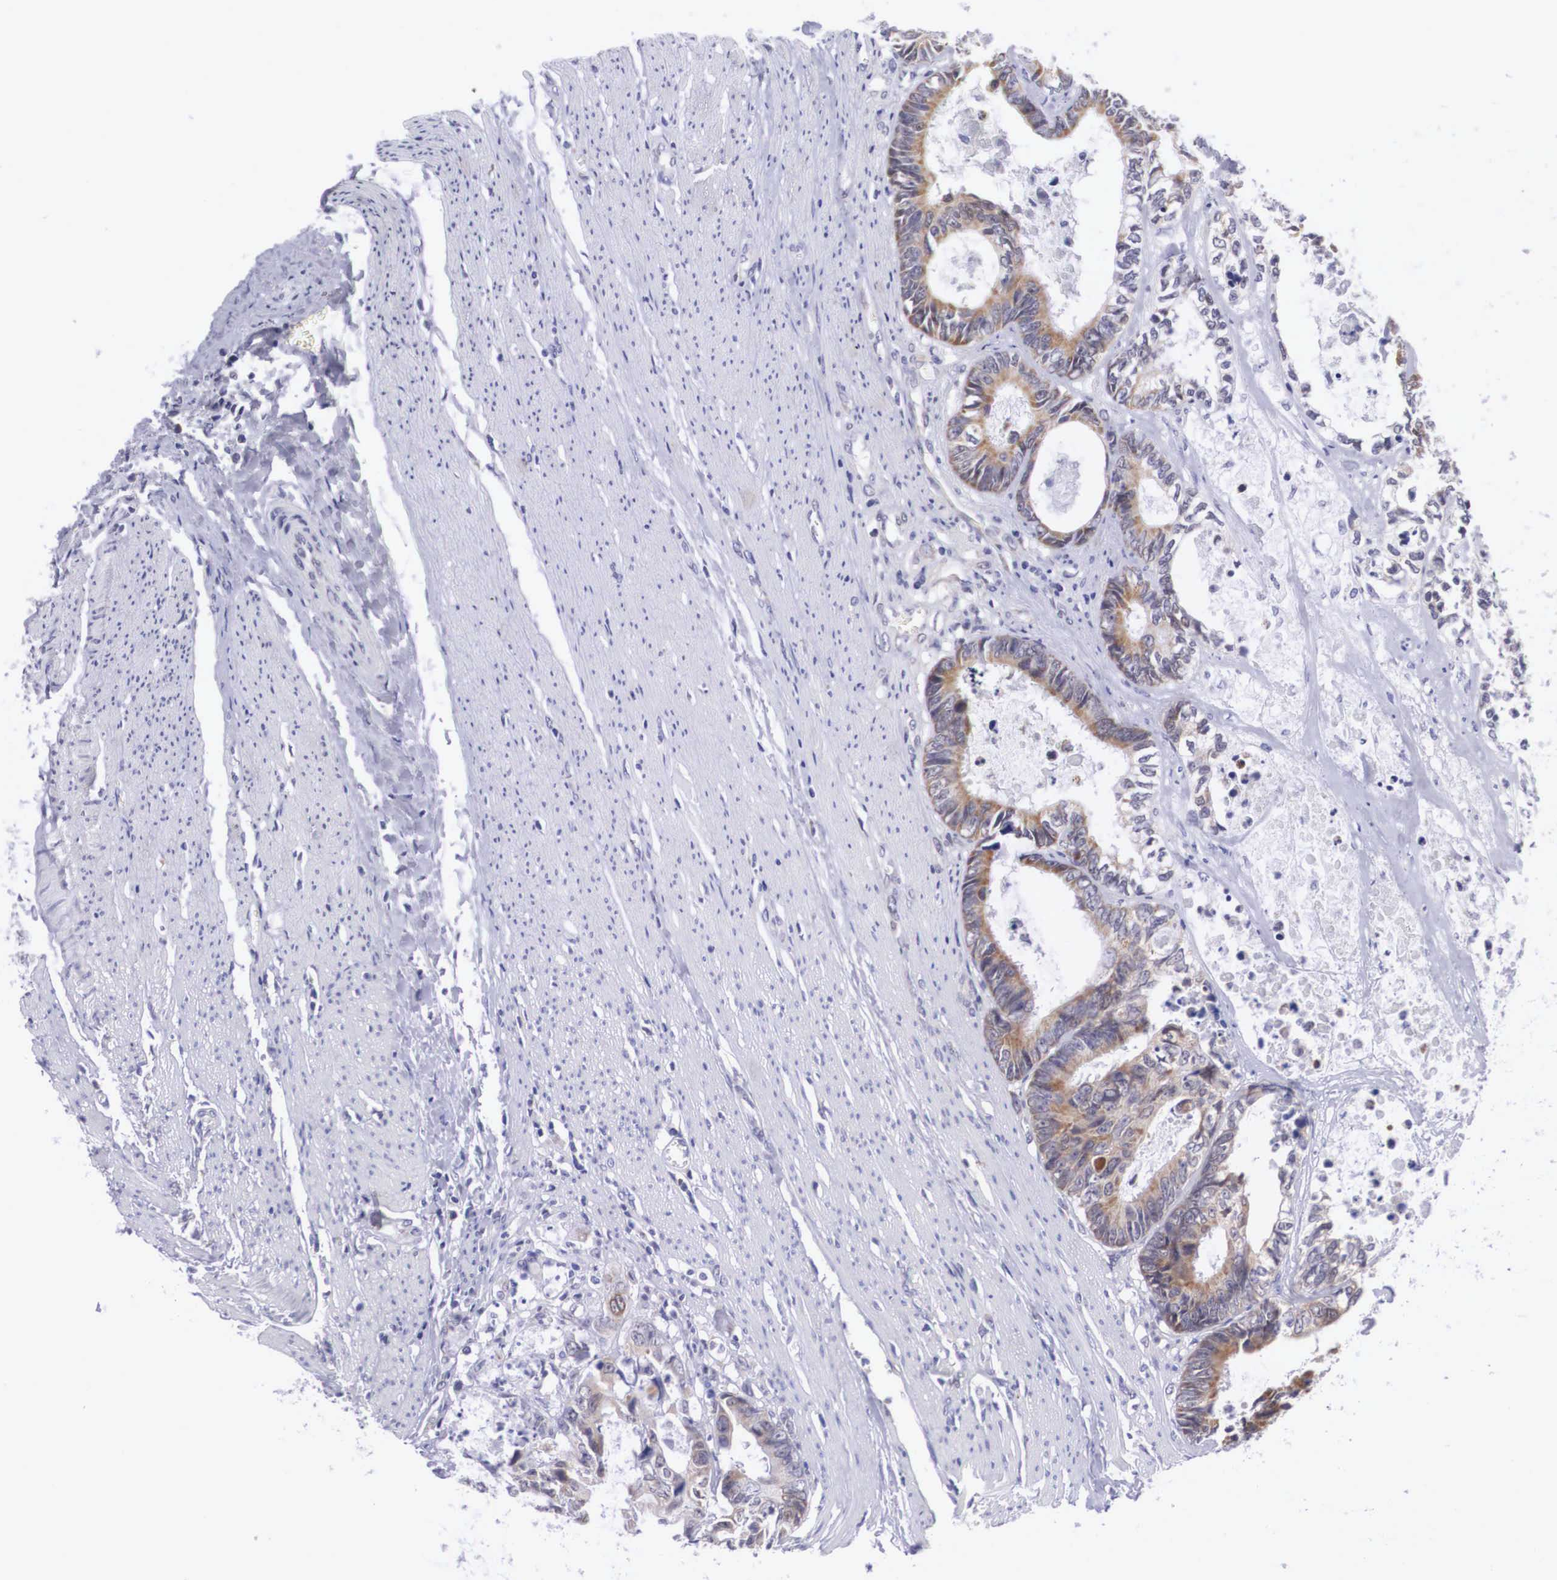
{"staining": {"intensity": "strong", "quantity": "25%-75%", "location": "cytoplasmic/membranous"}, "tissue": "colorectal cancer", "cell_type": "Tumor cells", "image_type": "cancer", "snomed": [{"axis": "morphology", "description": "Adenocarcinoma, NOS"}, {"axis": "topography", "description": "Rectum"}], "caption": "Adenocarcinoma (colorectal) stained with immunohistochemistry displays strong cytoplasmic/membranous positivity in approximately 25%-75% of tumor cells.", "gene": "SOX11", "patient": {"sex": "female", "age": 98}}